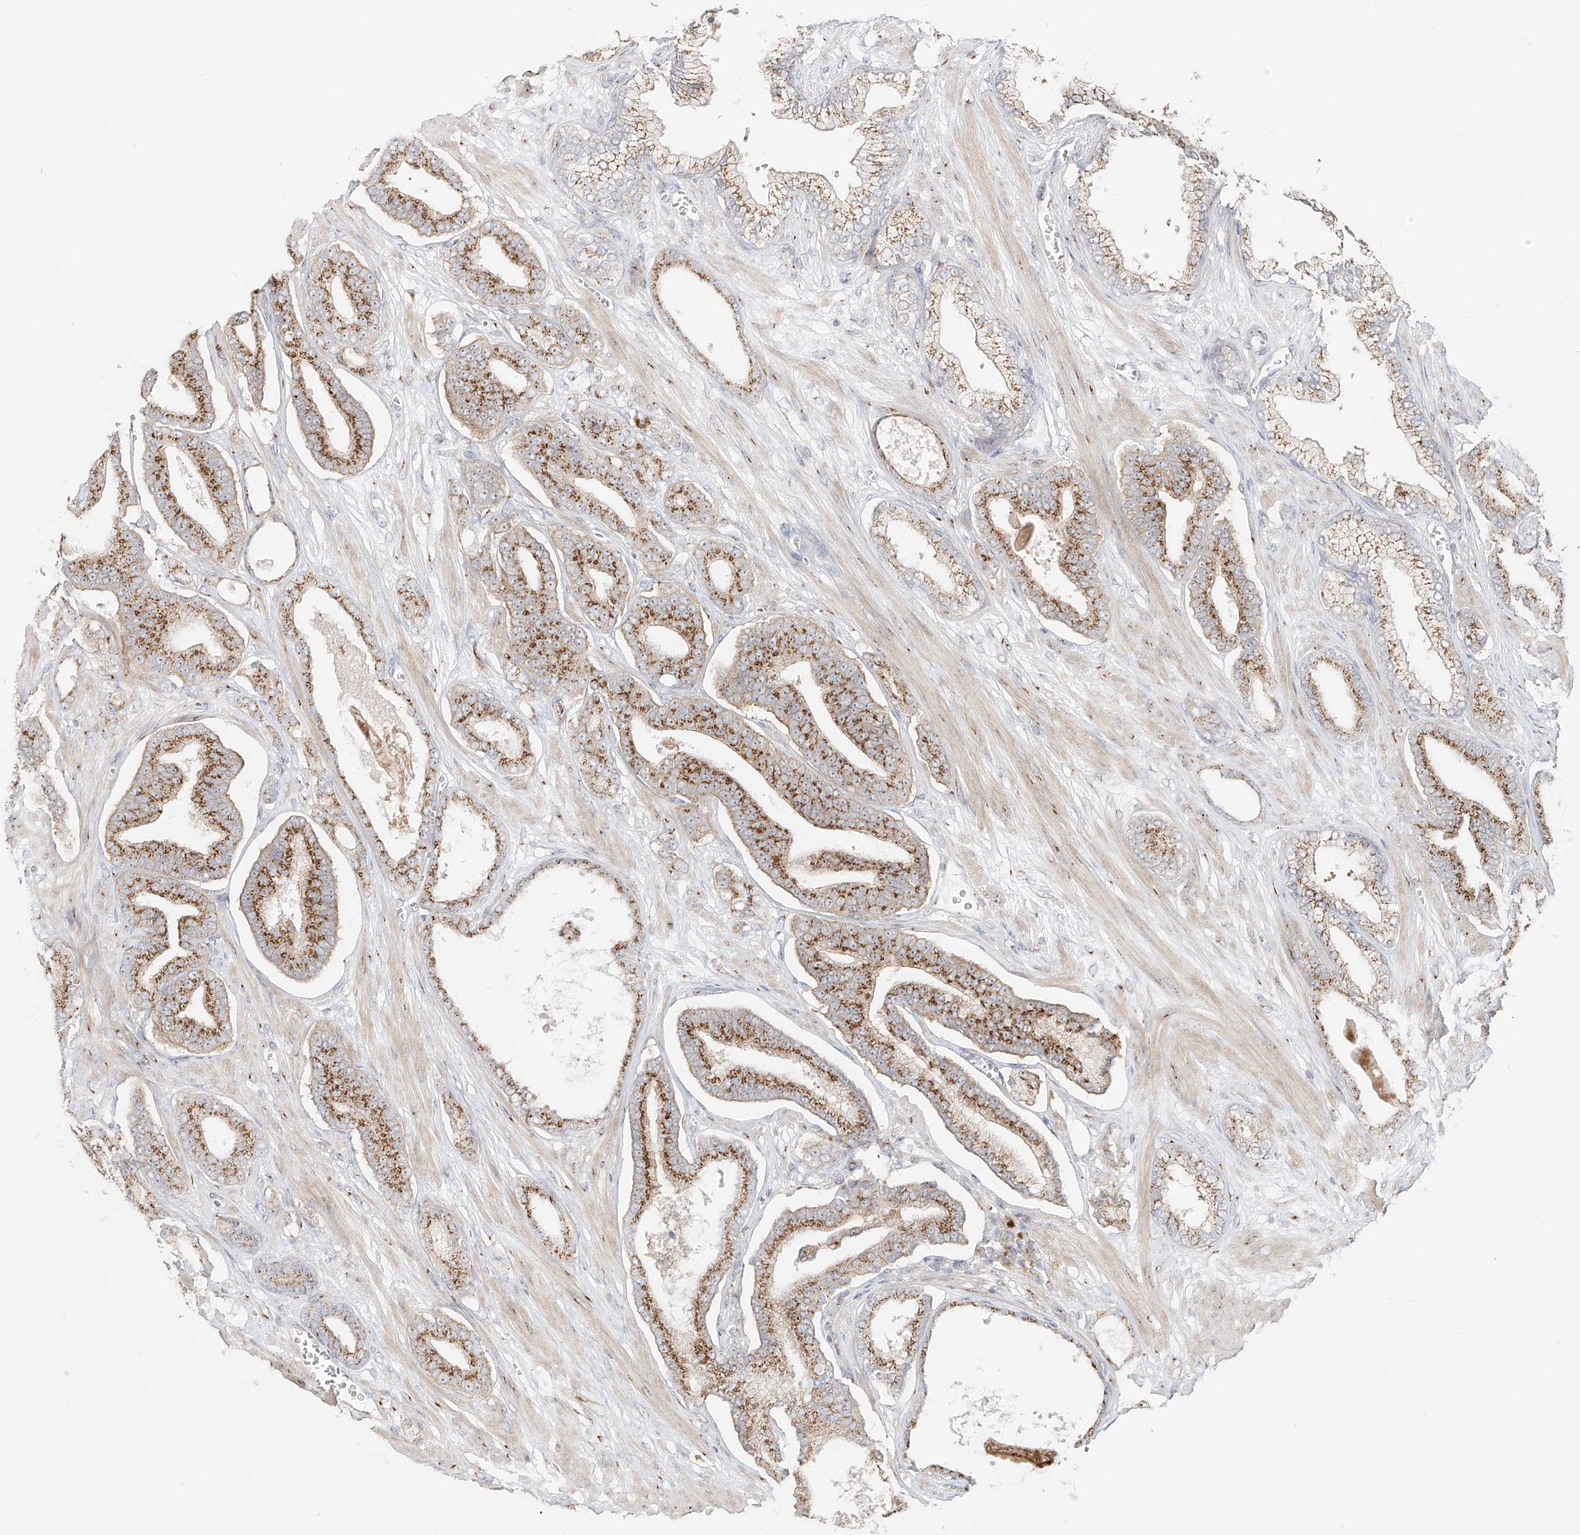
{"staining": {"intensity": "moderate", "quantity": ">75%", "location": "cytoplasmic/membranous"}, "tissue": "prostate cancer", "cell_type": "Tumor cells", "image_type": "cancer", "snomed": [{"axis": "morphology", "description": "Adenocarcinoma, Low grade"}, {"axis": "topography", "description": "Prostate"}], "caption": "This is a micrograph of immunohistochemistry staining of prostate adenocarcinoma (low-grade), which shows moderate positivity in the cytoplasmic/membranous of tumor cells.", "gene": "BSDC1", "patient": {"sex": "male", "age": 70}}